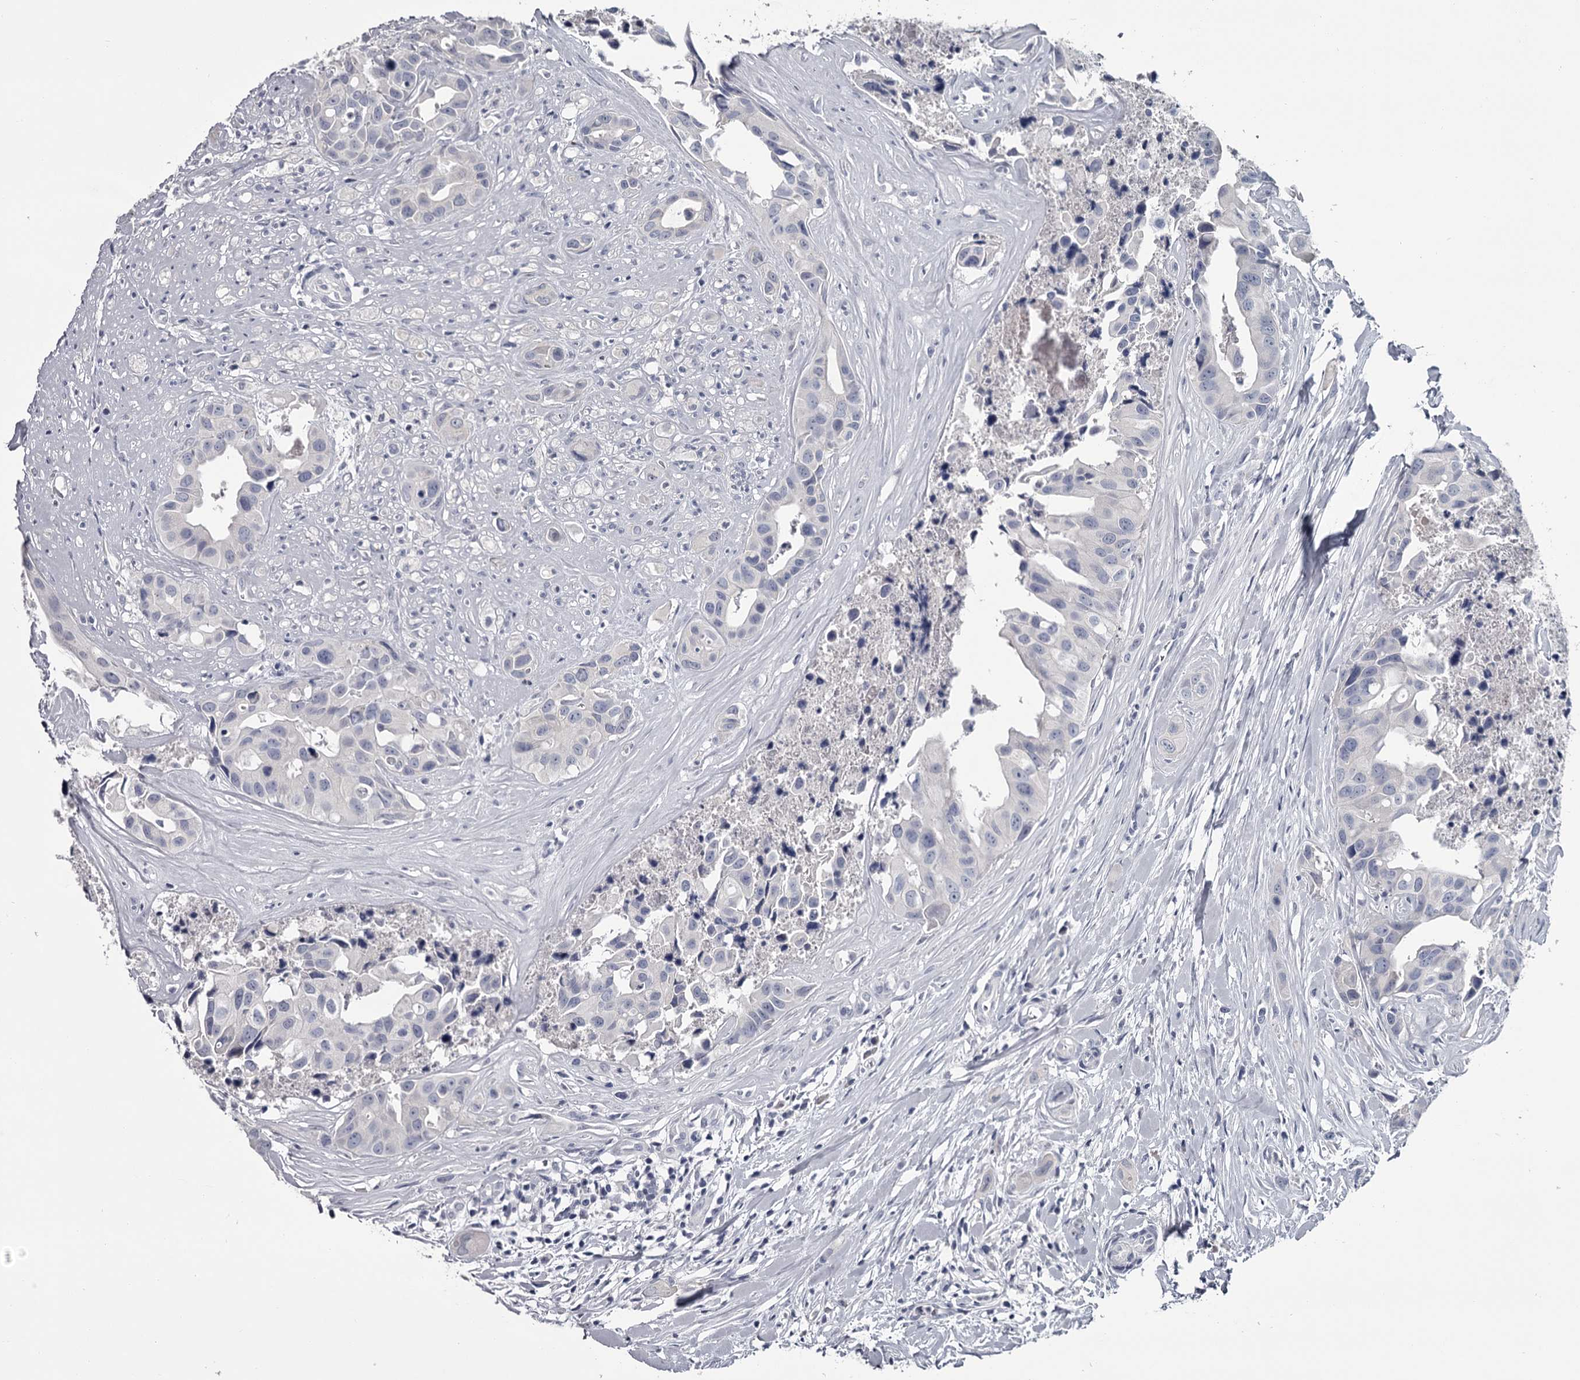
{"staining": {"intensity": "negative", "quantity": "none", "location": "none"}, "tissue": "head and neck cancer", "cell_type": "Tumor cells", "image_type": "cancer", "snomed": [{"axis": "morphology", "description": "Adenocarcinoma, NOS"}, {"axis": "morphology", "description": "Adenocarcinoma, metastatic, NOS"}, {"axis": "topography", "description": "Head-Neck"}], "caption": "High magnification brightfield microscopy of head and neck cancer stained with DAB (3,3'-diaminobenzidine) (brown) and counterstained with hematoxylin (blue): tumor cells show no significant expression.", "gene": "DAO", "patient": {"sex": "male", "age": 75}}